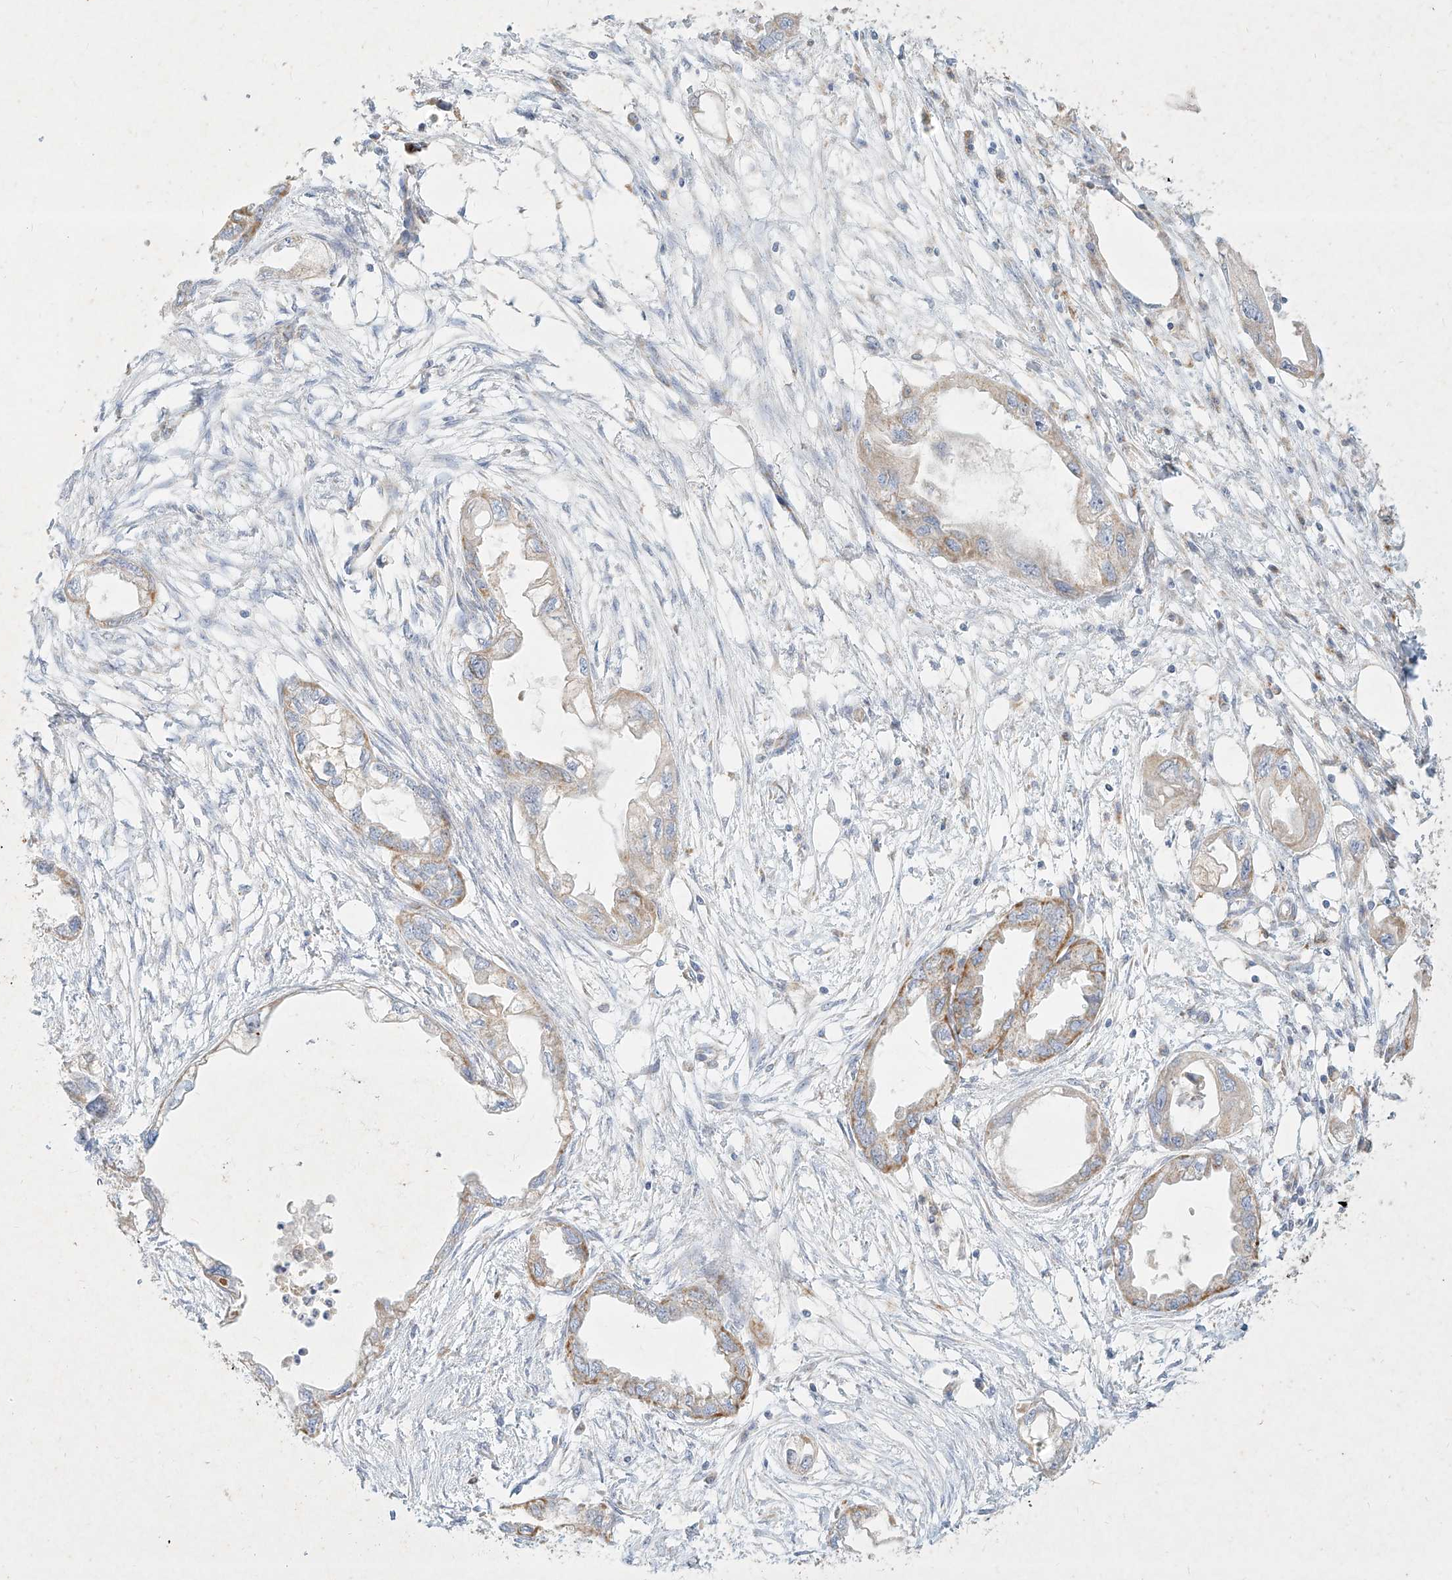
{"staining": {"intensity": "moderate", "quantity": "25%-75%", "location": "cytoplasmic/membranous"}, "tissue": "endometrial cancer", "cell_type": "Tumor cells", "image_type": "cancer", "snomed": [{"axis": "morphology", "description": "Adenocarcinoma, NOS"}, {"axis": "morphology", "description": "Adenocarcinoma, metastatic, NOS"}, {"axis": "topography", "description": "Adipose tissue"}, {"axis": "topography", "description": "Endometrium"}], "caption": "A brown stain labels moderate cytoplasmic/membranous expression of a protein in endometrial metastatic adenocarcinoma tumor cells.", "gene": "MTX2", "patient": {"sex": "female", "age": 67}}